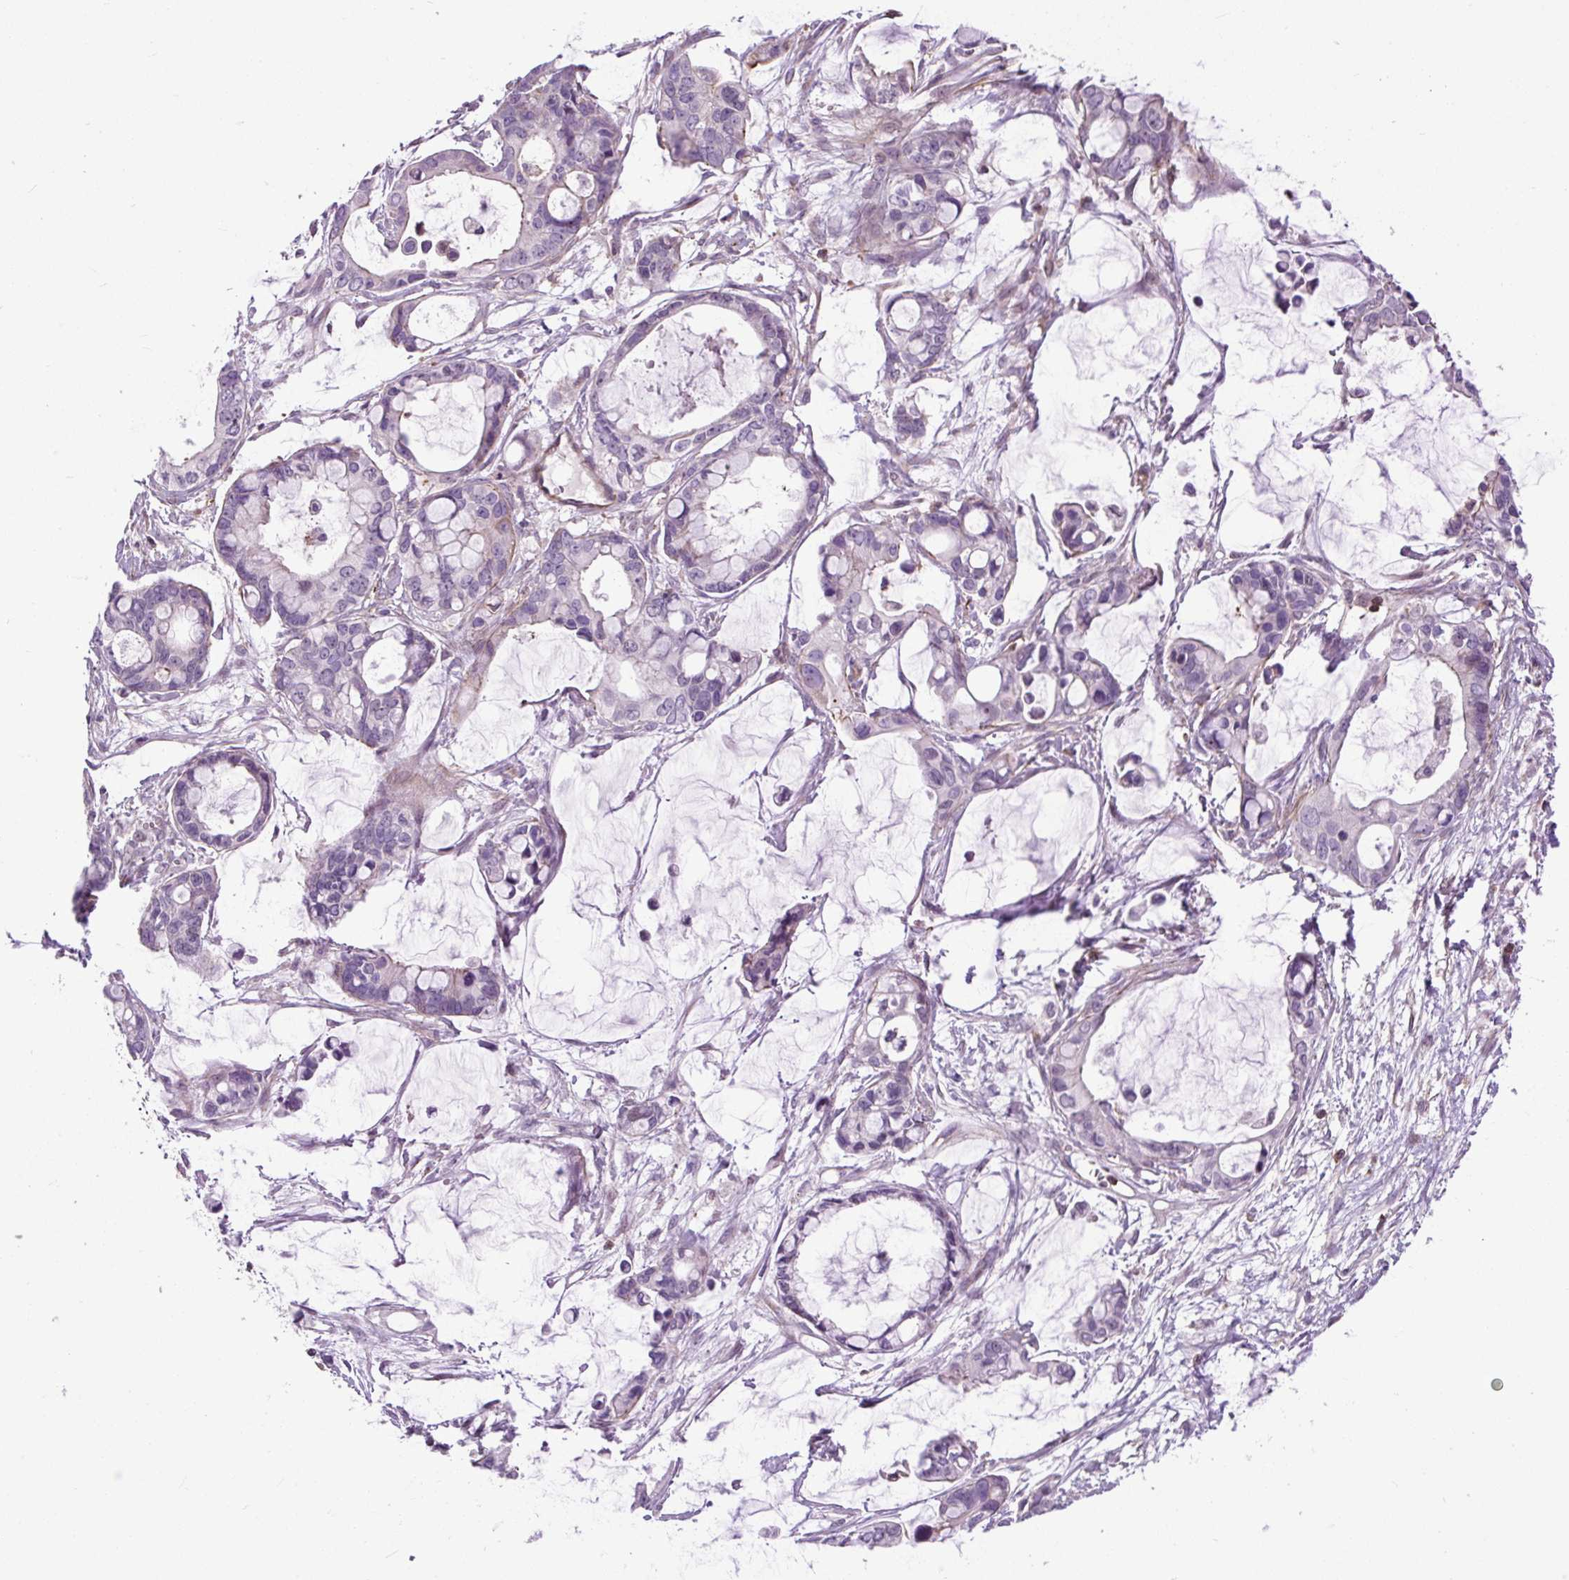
{"staining": {"intensity": "negative", "quantity": "none", "location": "none"}, "tissue": "ovarian cancer", "cell_type": "Tumor cells", "image_type": "cancer", "snomed": [{"axis": "morphology", "description": "Cystadenocarcinoma, mucinous, NOS"}, {"axis": "topography", "description": "Ovary"}], "caption": "A photomicrograph of human ovarian cancer is negative for staining in tumor cells.", "gene": "ZNF197", "patient": {"sex": "female", "age": 63}}